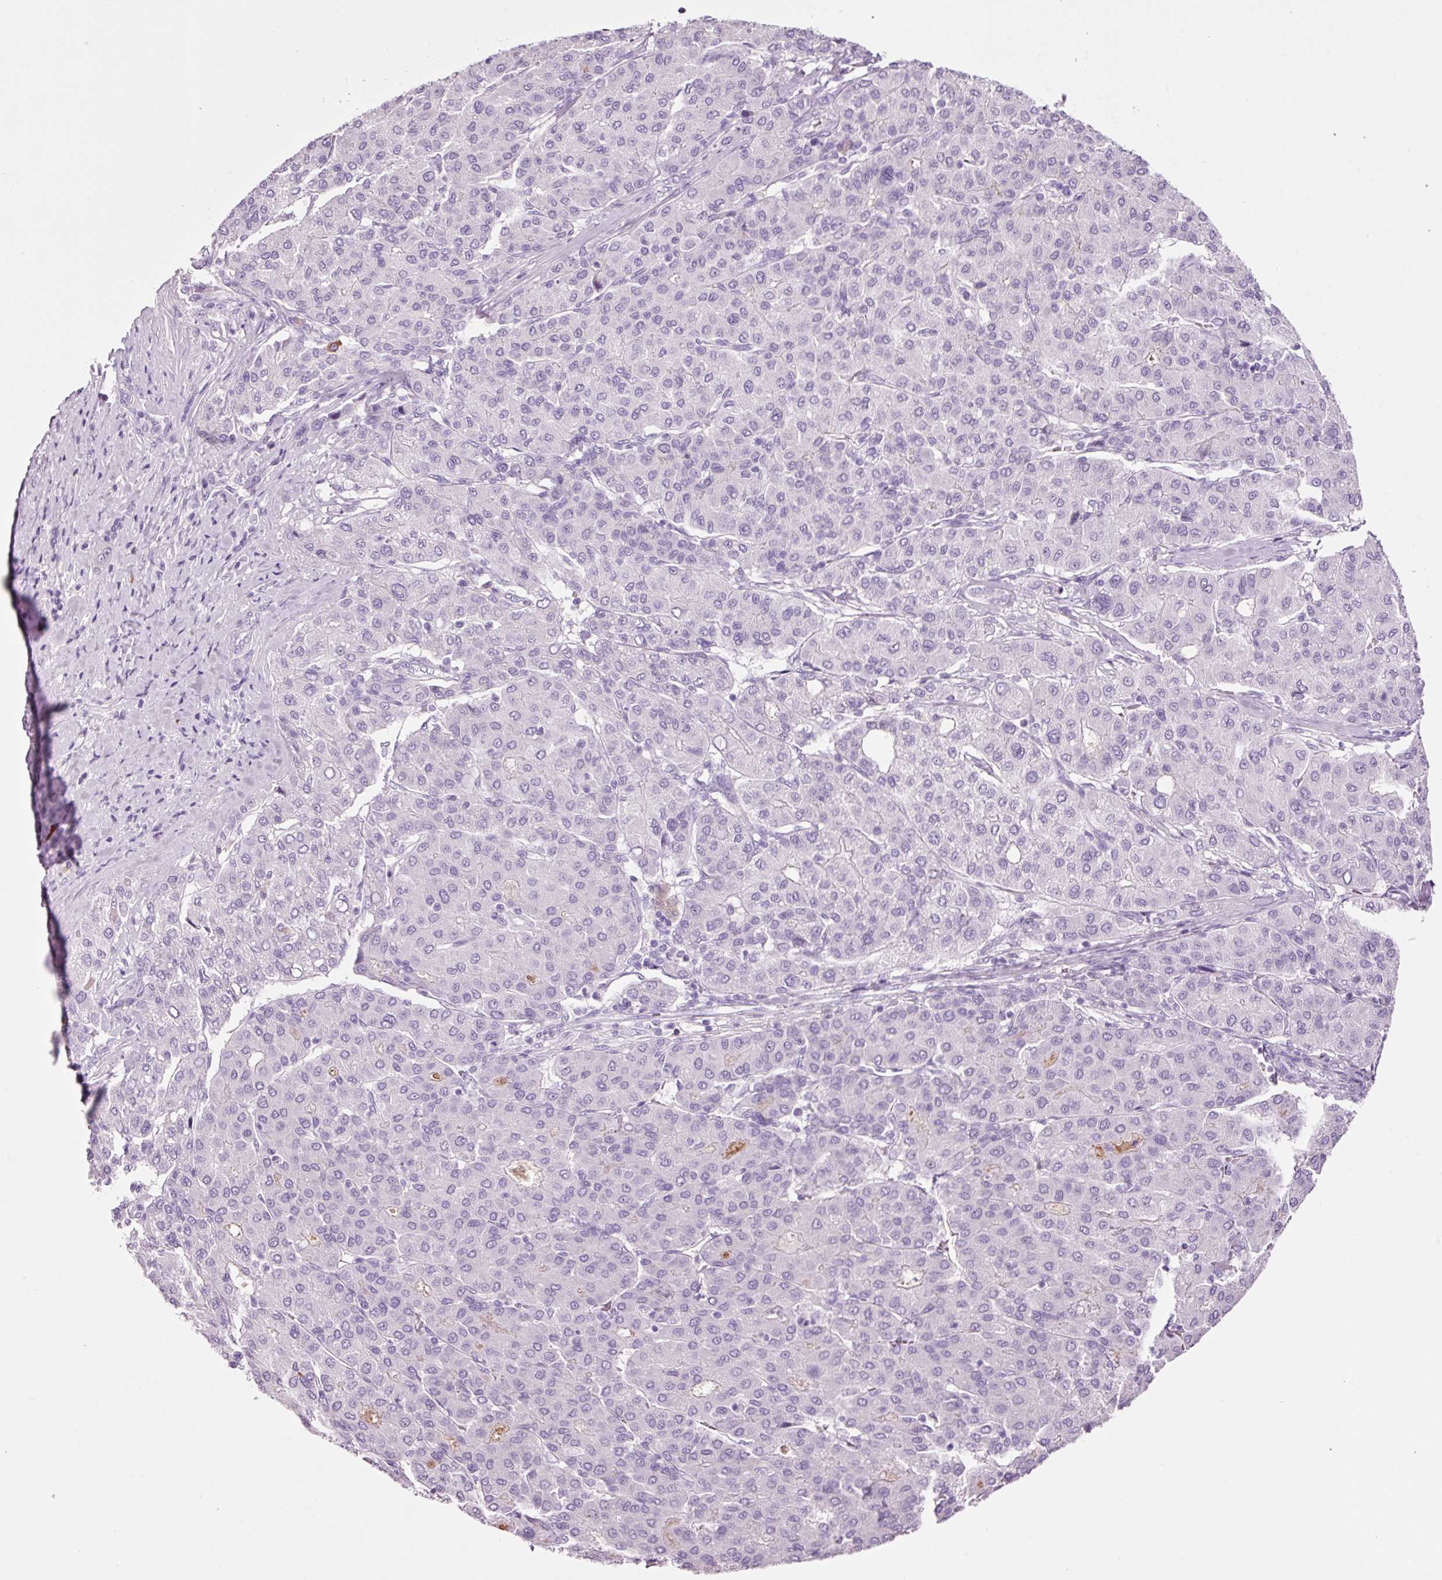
{"staining": {"intensity": "negative", "quantity": "none", "location": "none"}, "tissue": "liver cancer", "cell_type": "Tumor cells", "image_type": "cancer", "snomed": [{"axis": "morphology", "description": "Carcinoma, Hepatocellular, NOS"}, {"axis": "topography", "description": "Liver"}], "caption": "Tumor cells show no significant protein staining in hepatocellular carcinoma (liver).", "gene": "KLF1", "patient": {"sex": "male", "age": 65}}